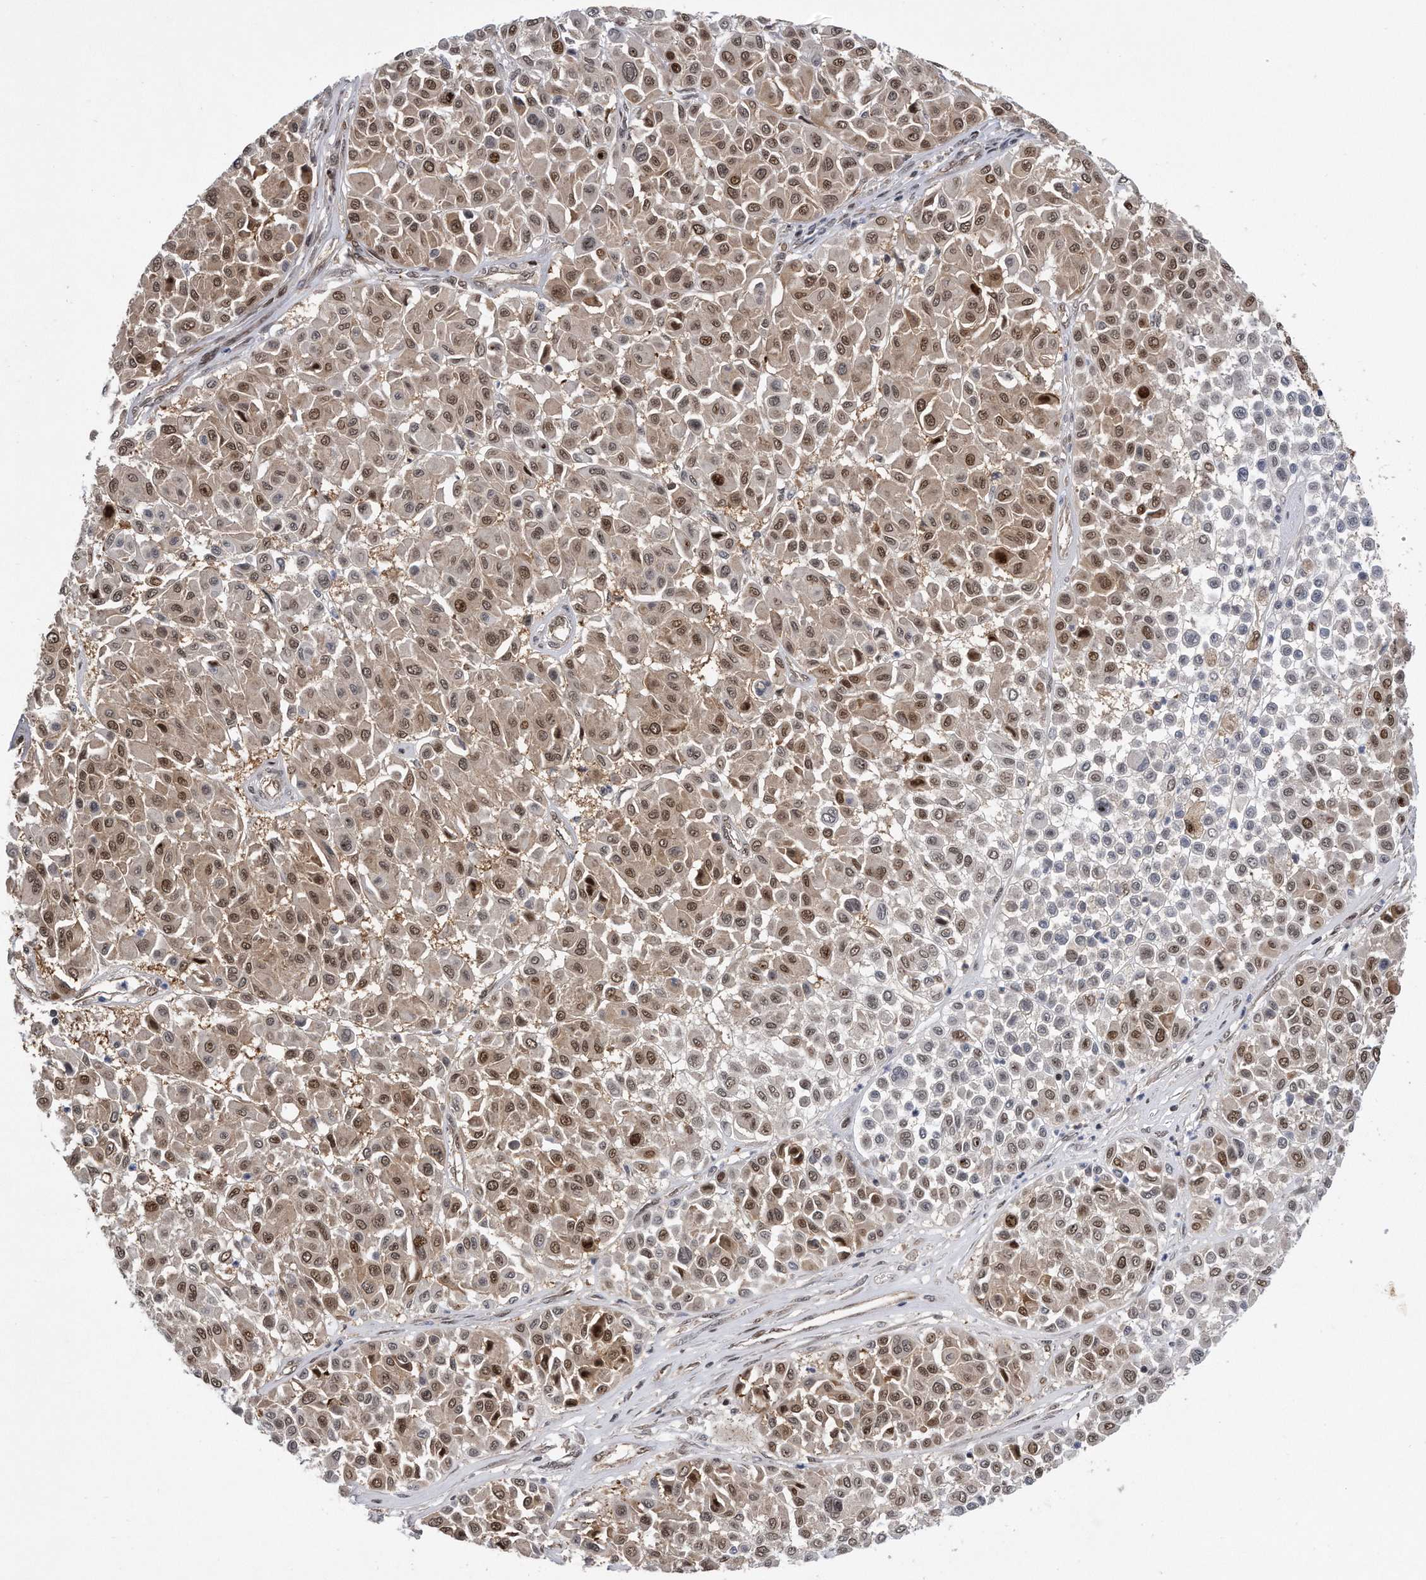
{"staining": {"intensity": "moderate", "quantity": "25%-75%", "location": "nuclear"}, "tissue": "melanoma", "cell_type": "Tumor cells", "image_type": "cancer", "snomed": [{"axis": "morphology", "description": "Malignant melanoma, Metastatic site"}, {"axis": "topography", "description": "Soft tissue"}], "caption": "The immunohistochemical stain labels moderate nuclear positivity in tumor cells of melanoma tissue.", "gene": "RWDD2A", "patient": {"sex": "male", "age": 41}}